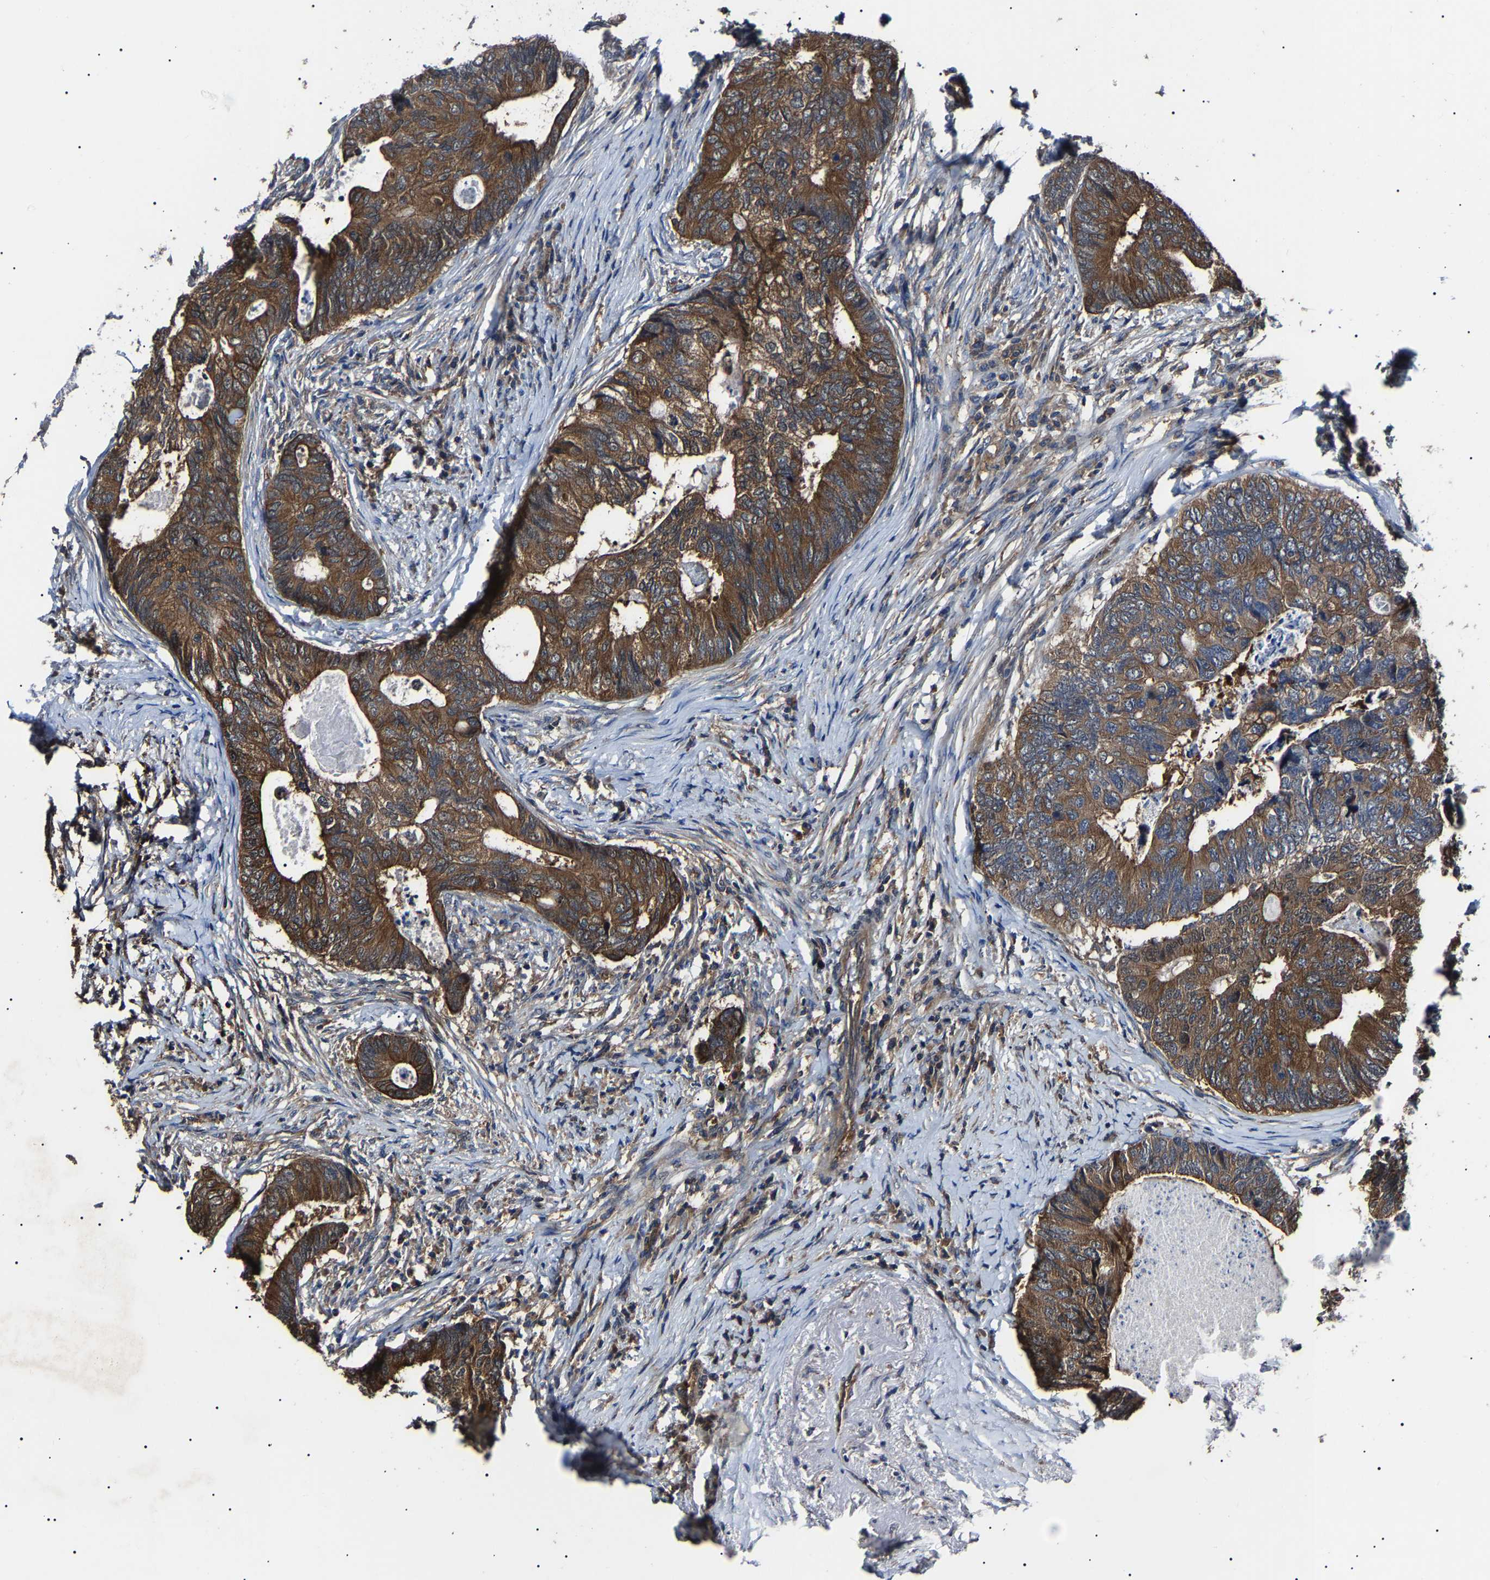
{"staining": {"intensity": "moderate", "quantity": ">75%", "location": "cytoplasmic/membranous"}, "tissue": "colorectal cancer", "cell_type": "Tumor cells", "image_type": "cancer", "snomed": [{"axis": "morphology", "description": "Adenocarcinoma, NOS"}, {"axis": "topography", "description": "Colon"}], "caption": "Colorectal adenocarcinoma stained with DAB immunohistochemistry displays medium levels of moderate cytoplasmic/membranous positivity in about >75% of tumor cells. Using DAB (3,3'-diaminobenzidine) (brown) and hematoxylin (blue) stains, captured at high magnification using brightfield microscopy.", "gene": "CCT8", "patient": {"sex": "female", "age": 67}}